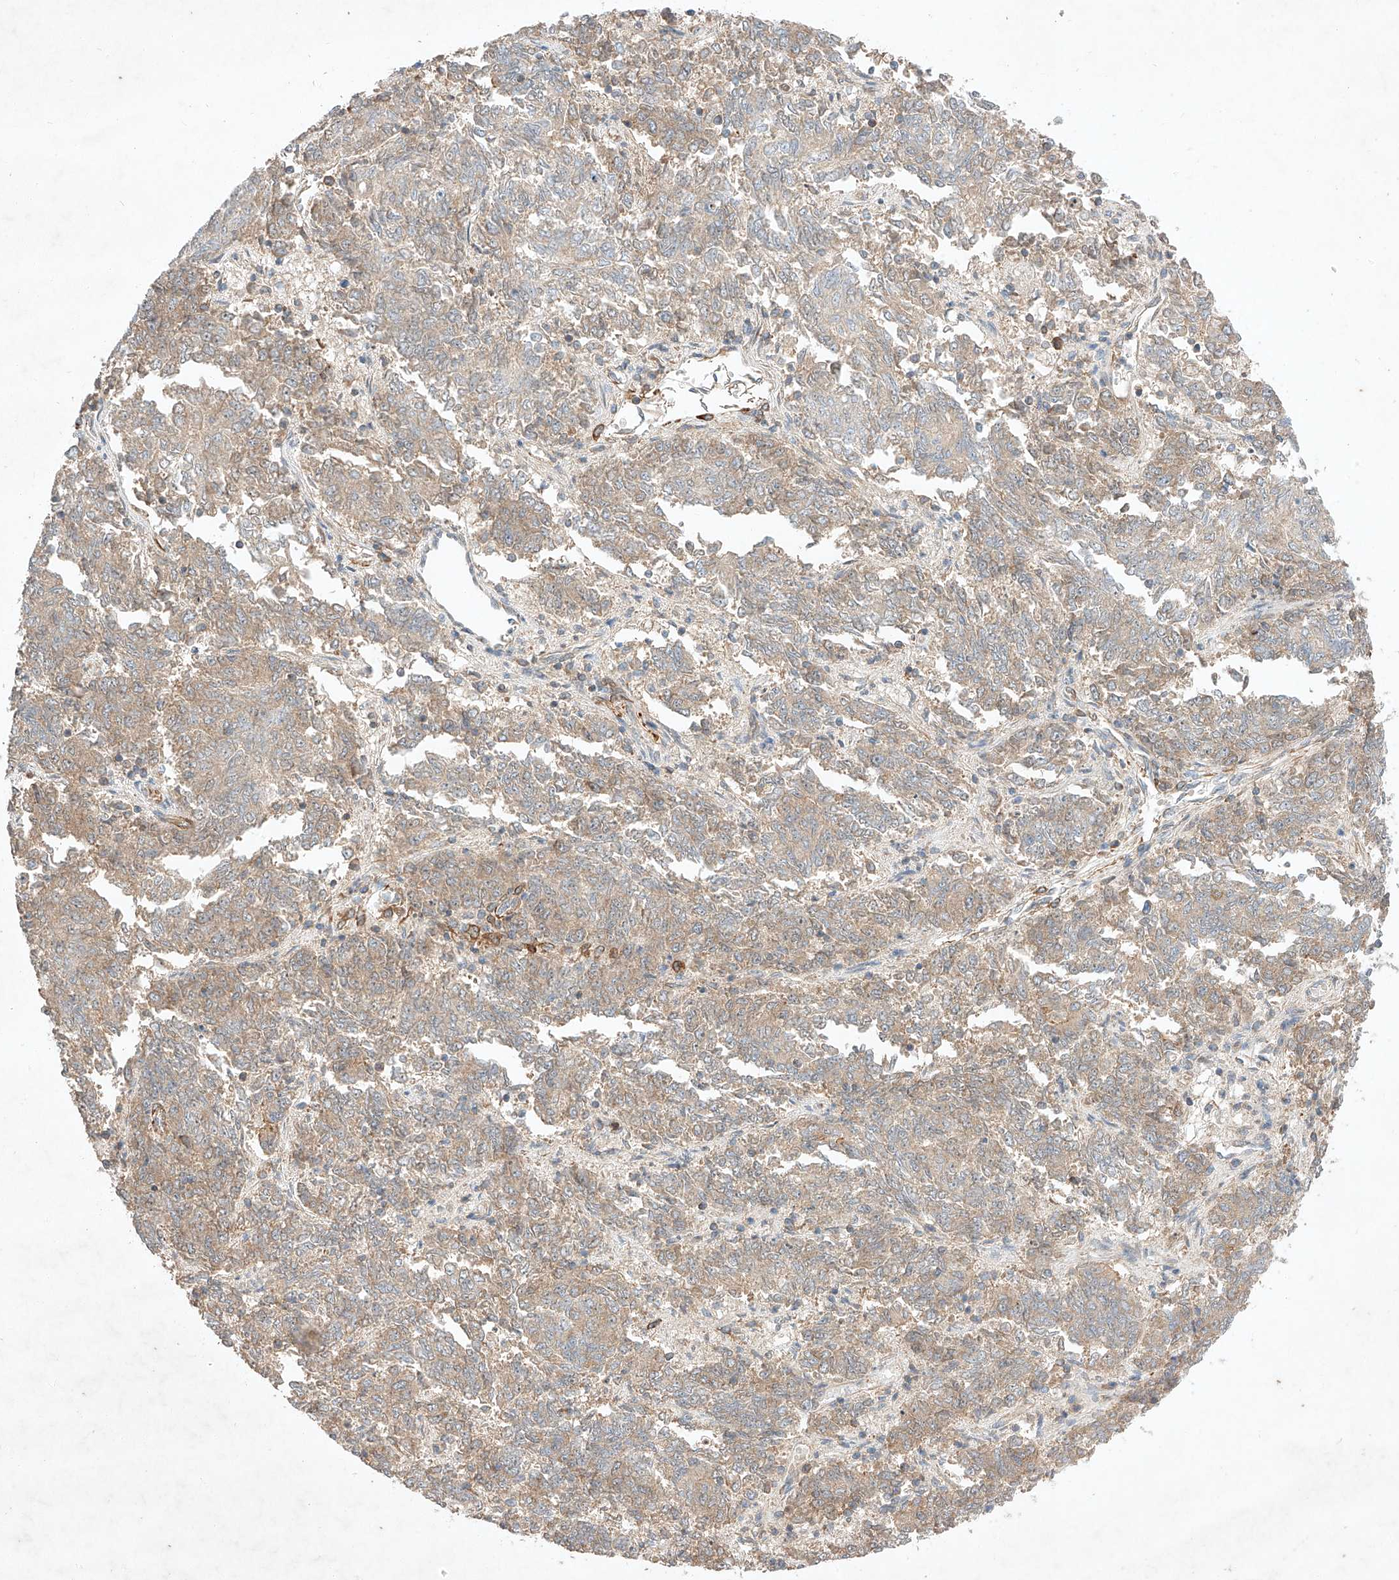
{"staining": {"intensity": "weak", "quantity": "25%-75%", "location": "cytoplasmic/membranous"}, "tissue": "endometrial cancer", "cell_type": "Tumor cells", "image_type": "cancer", "snomed": [{"axis": "morphology", "description": "Adenocarcinoma, NOS"}, {"axis": "topography", "description": "Endometrium"}], "caption": "Immunohistochemistry (IHC) staining of endometrial adenocarcinoma, which demonstrates low levels of weak cytoplasmic/membranous staining in approximately 25%-75% of tumor cells indicating weak cytoplasmic/membranous protein expression. The staining was performed using DAB (brown) for protein detection and nuclei were counterstained in hematoxylin (blue).", "gene": "ARHGAP33", "patient": {"sex": "female", "age": 80}}